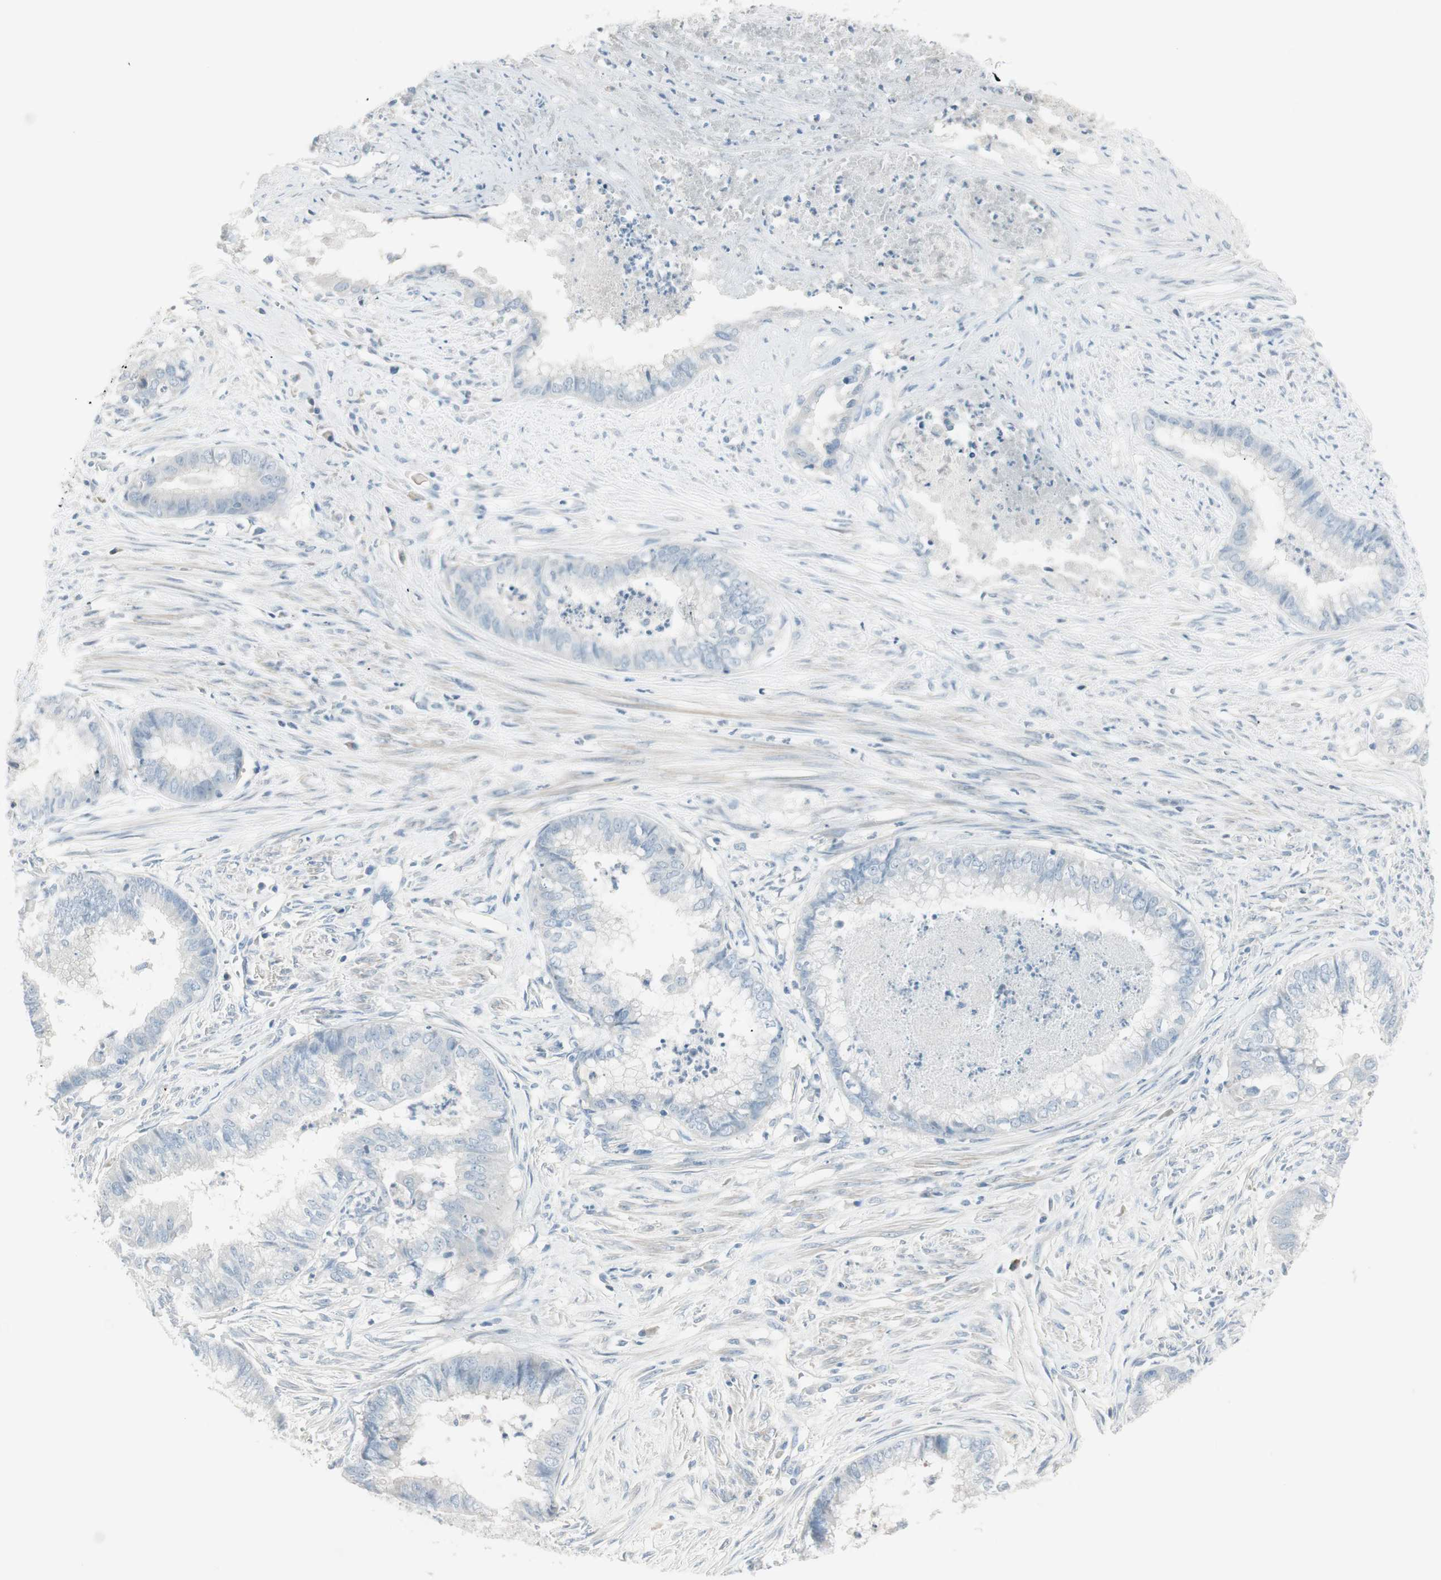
{"staining": {"intensity": "negative", "quantity": "none", "location": "none"}, "tissue": "endometrial cancer", "cell_type": "Tumor cells", "image_type": "cancer", "snomed": [{"axis": "morphology", "description": "Necrosis, NOS"}, {"axis": "morphology", "description": "Adenocarcinoma, NOS"}, {"axis": "topography", "description": "Endometrium"}], "caption": "There is no significant staining in tumor cells of endometrial adenocarcinoma. Nuclei are stained in blue.", "gene": "ITLN2", "patient": {"sex": "female", "age": 79}}